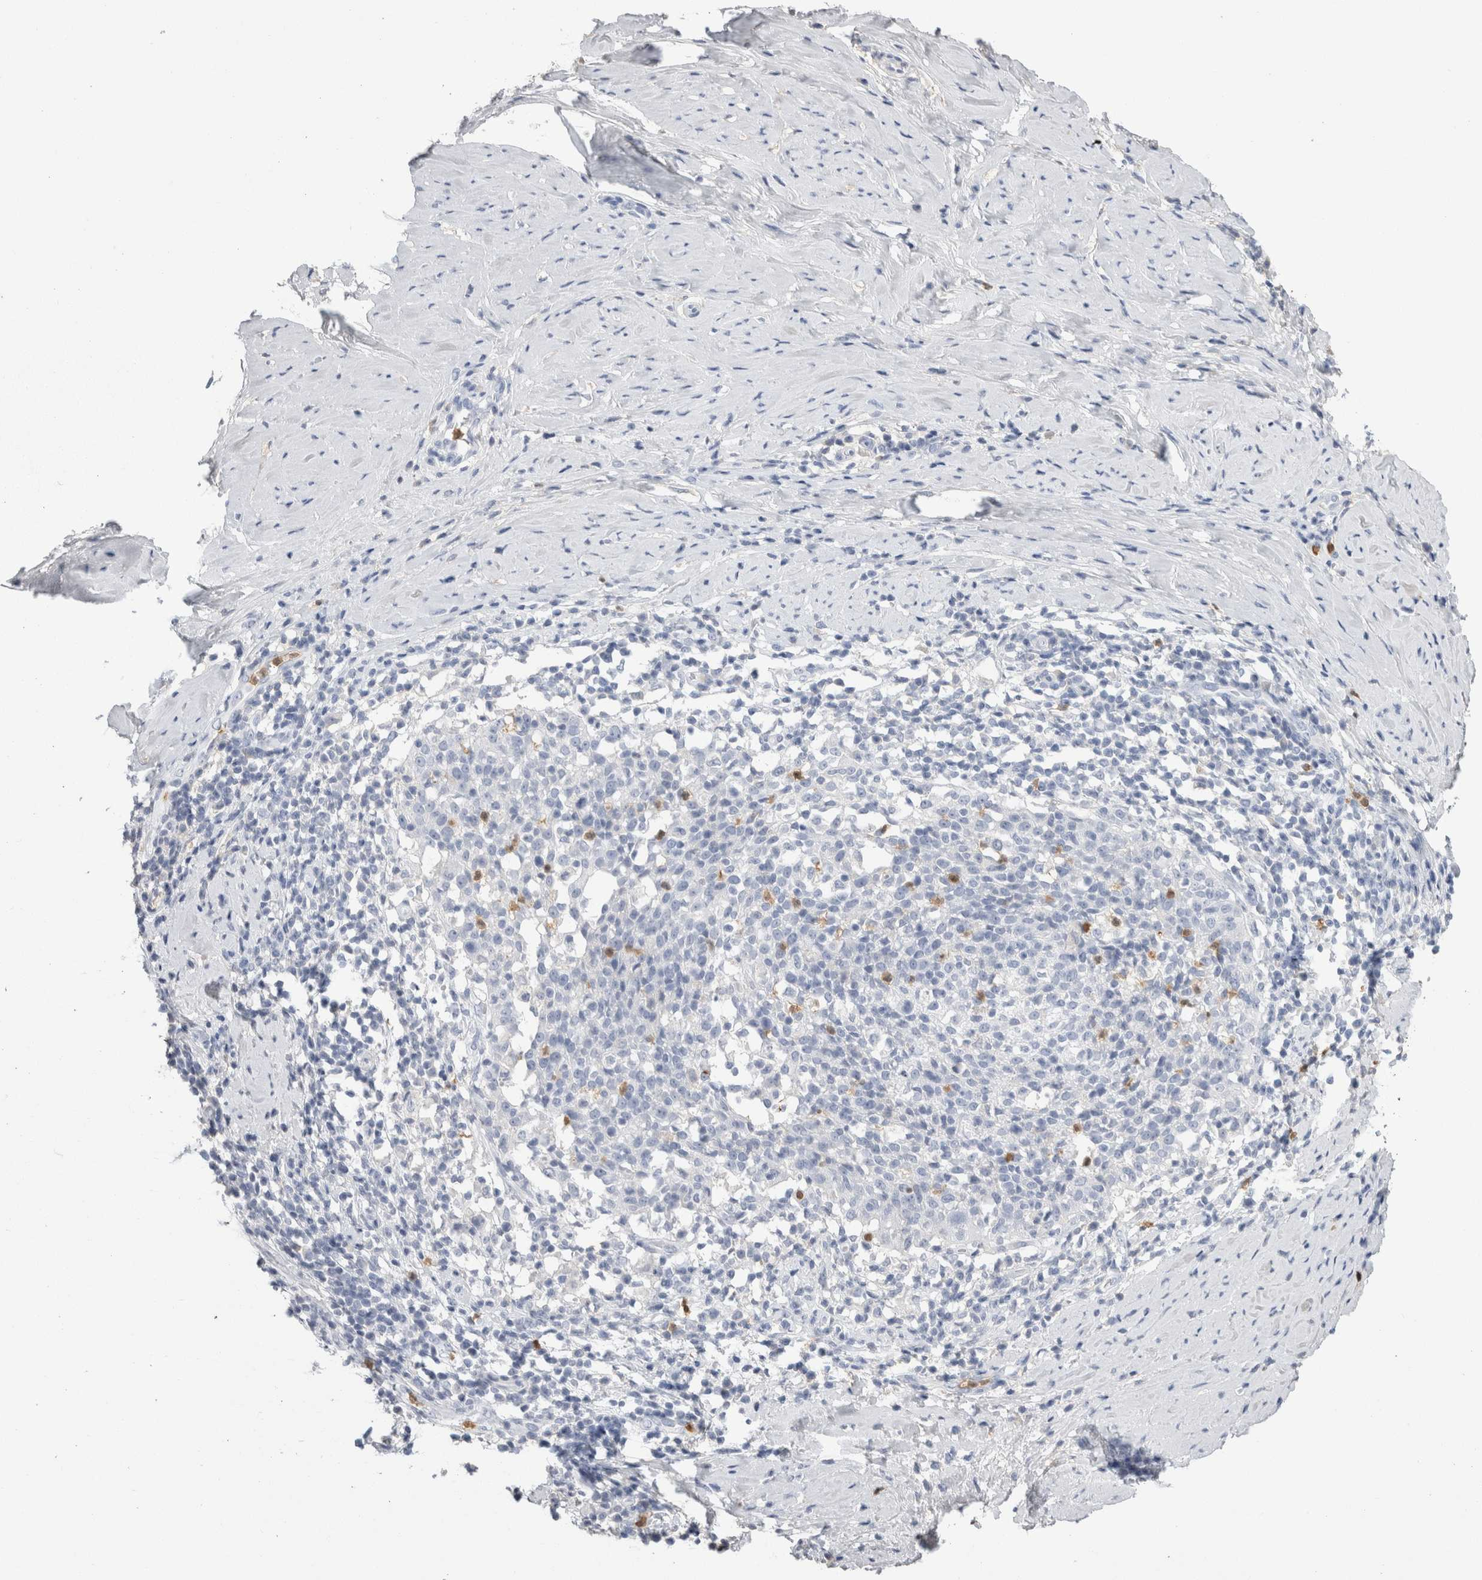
{"staining": {"intensity": "negative", "quantity": "none", "location": "none"}, "tissue": "cervical cancer", "cell_type": "Tumor cells", "image_type": "cancer", "snomed": [{"axis": "morphology", "description": "Squamous cell carcinoma, NOS"}, {"axis": "topography", "description": "Cervix"}], "caption": "DAB (3,3'-diaminobenzidine) immunohistochemical staining of human squamous cell carcinoma (cervical) exhibits no significant expression in tumor cells.", "gene": "S100A12", "patient": {"sex": "female", "age": 51}}